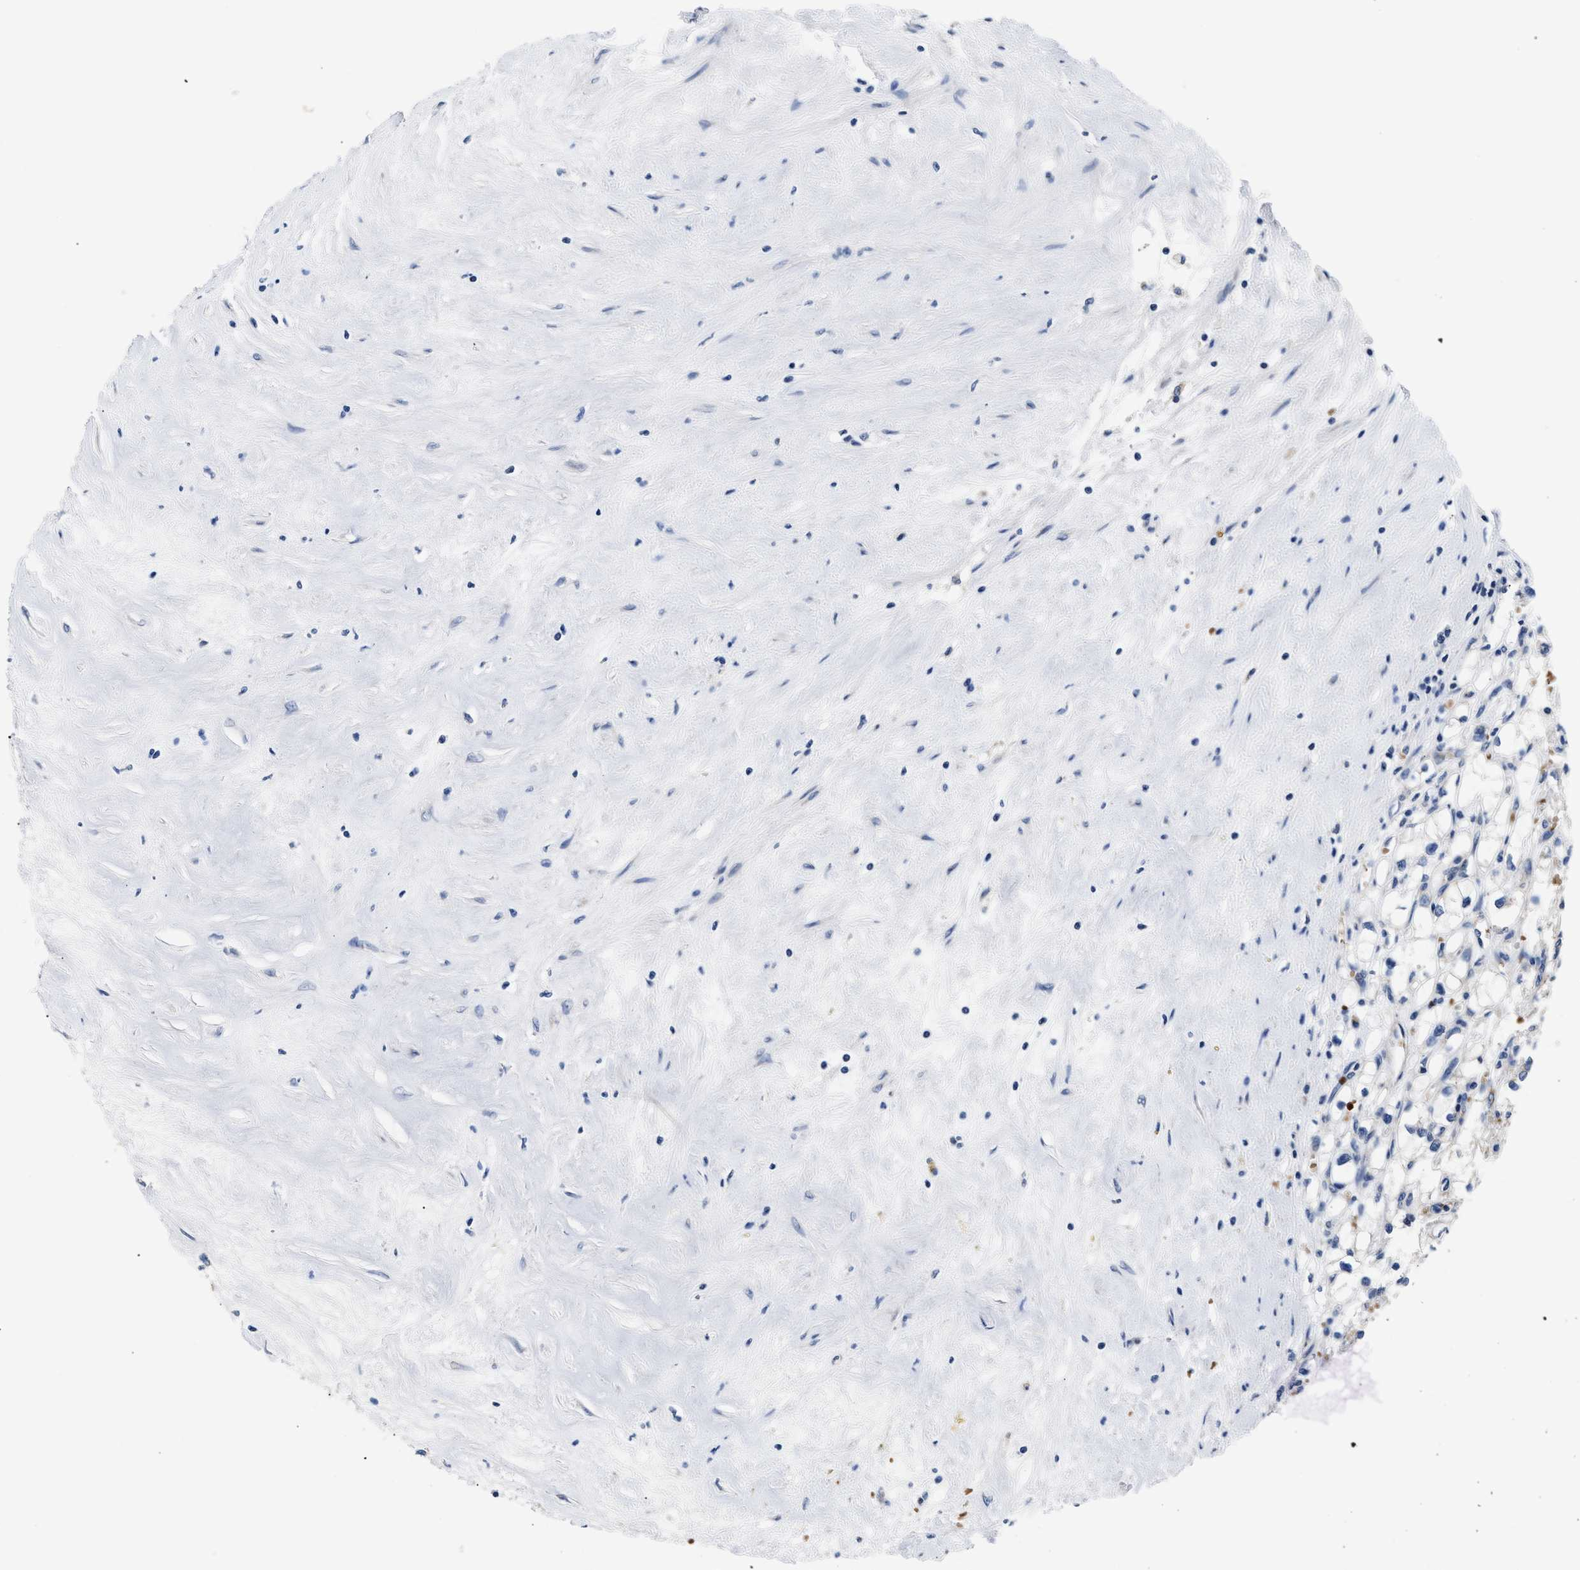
{"staining": {"intensity": "negative", "quantity": "none", "location": "none"}, "tissue": "renal cancer", "cell_type": "Tumor cells", "image_type": "cancer", "snomed": [{"axis": "morphology", "description": "Adenocarcinoma, NOS"}, {"axis": "topography", "description": "Kidney"}], "caption": "Immunohistochemical staining of human adenocarcinoma (renal) displays no significant expression in tumor cells.", "gene": "RINT1", "patient": {"sex": "male", "age": 56}}